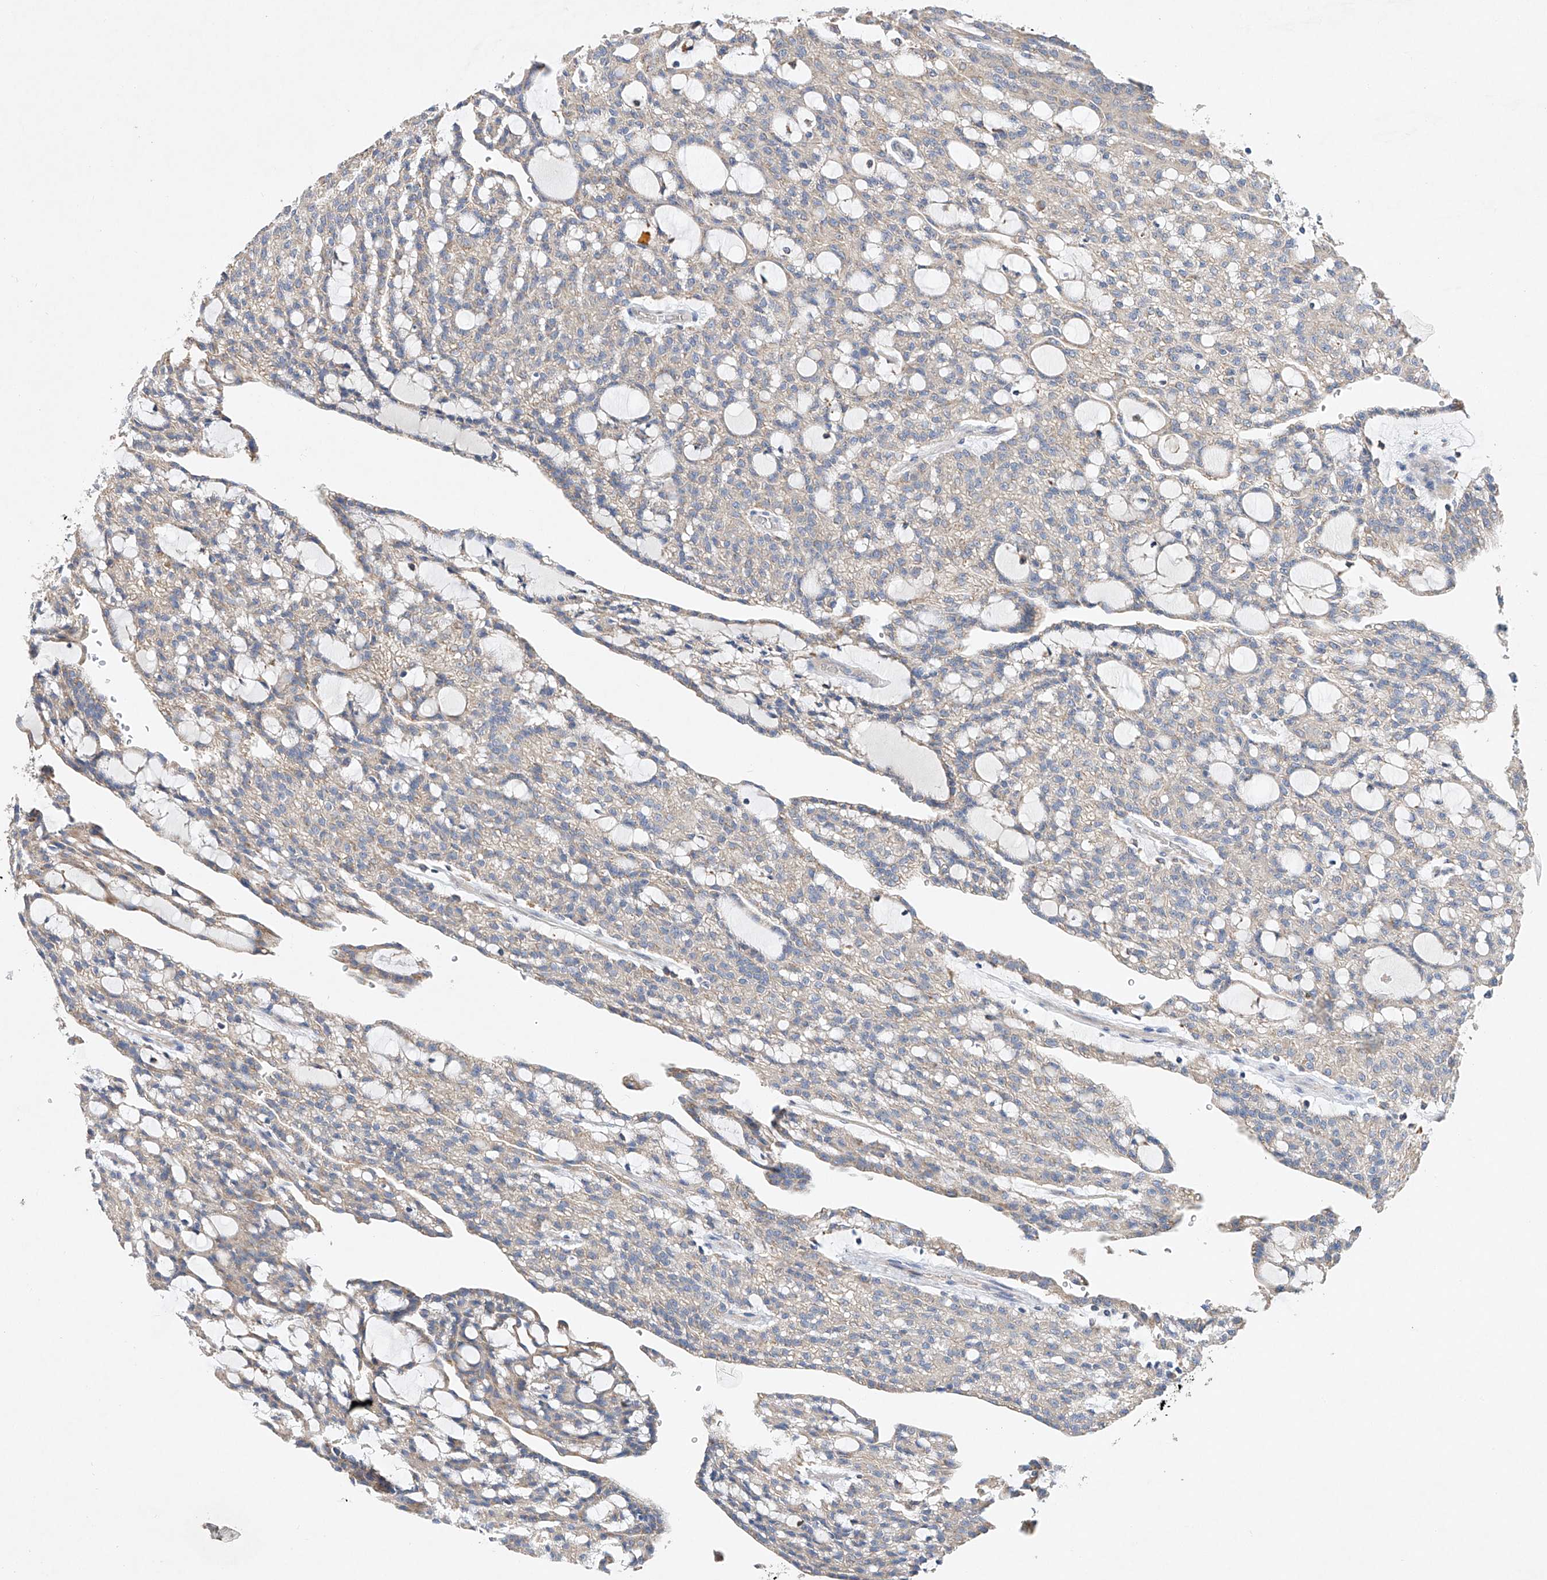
{"staining": {"intensity": "negative", "quantity": "none", "location": "none"}, "tissue": "renal cancer", "cell_type": "Tumor cells", "image_type": "cancer", "snomed": [{"axis": "morphology", "description": "Adenocarcinoma, NOS"}, {"axis": "topography", "description": "Kidney"}], "caption": "Tumor cells are negative for brown protein staining in adenocarcinoma (renal). (DAB (3,3'-diaminobenzidine) immunohistochemistry with hematoxylin counter stain).", "gene": "AMD1", "patient": {"sex": "male", "age": 63}}